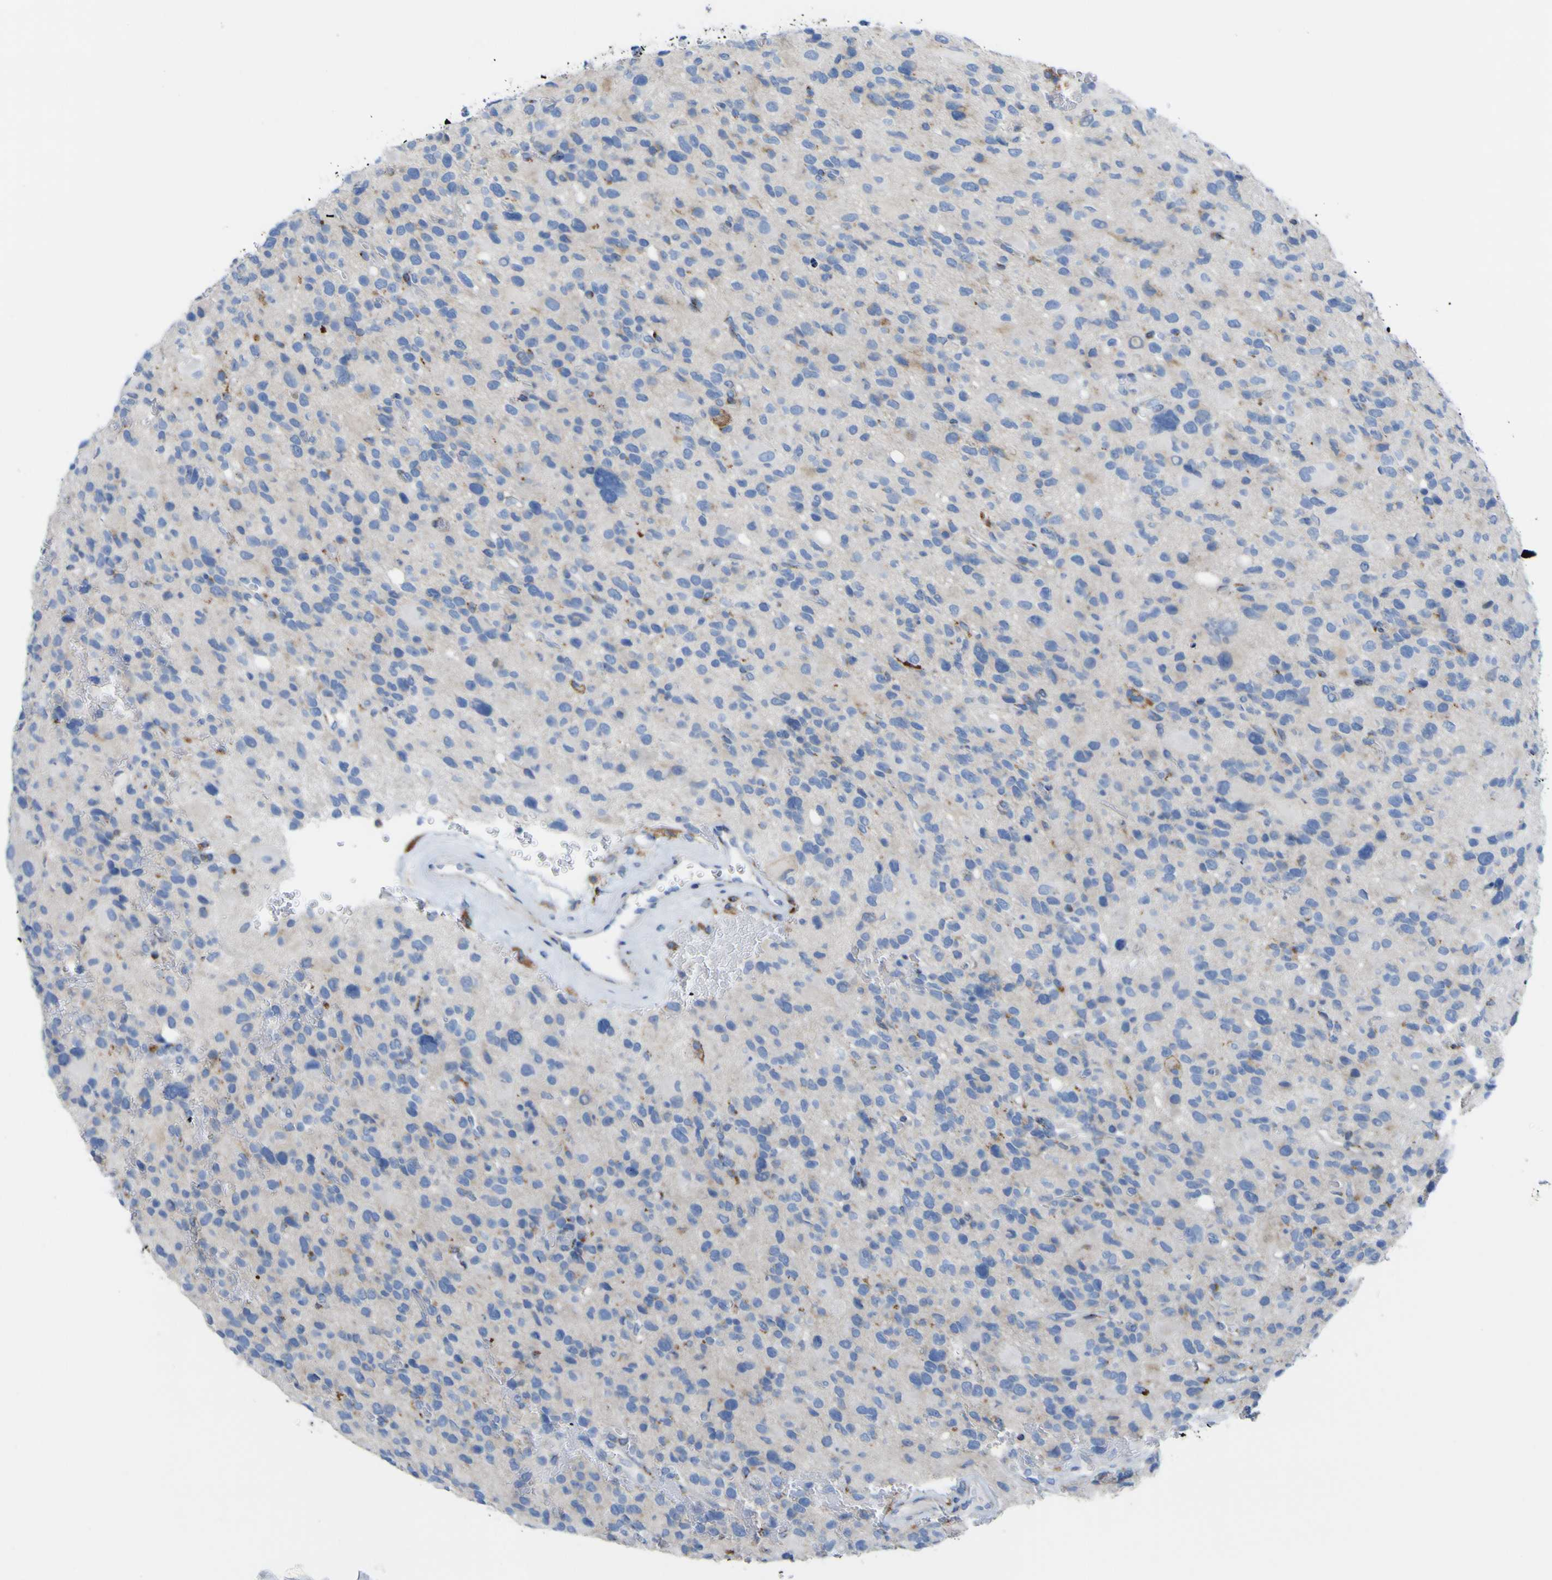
{"staining": {"intensity": "negative", "quantity": "none", "location": "none"}, "tissue": "glioma", "cell_type": "Tumor cells", "image_type": "cancer", "snomed": [{"axis": "morphology", "description": "Glioma, malignant, High grade"}, {"axis": "topography", "description": "Brain"}], "caption": "High power microscopy image of an immunohistochemistry (IHC) micrograph of malignant high-grade glioma, revealing no significant staining in tumor cells. The staining was performed using DAB to visualize the protein expression in brown, while the nuclei were stained in blue with hematoxylin (Magnification: 20x).", "gene": "PTPRF", "patient": {"sex": "male", "age": 48}}